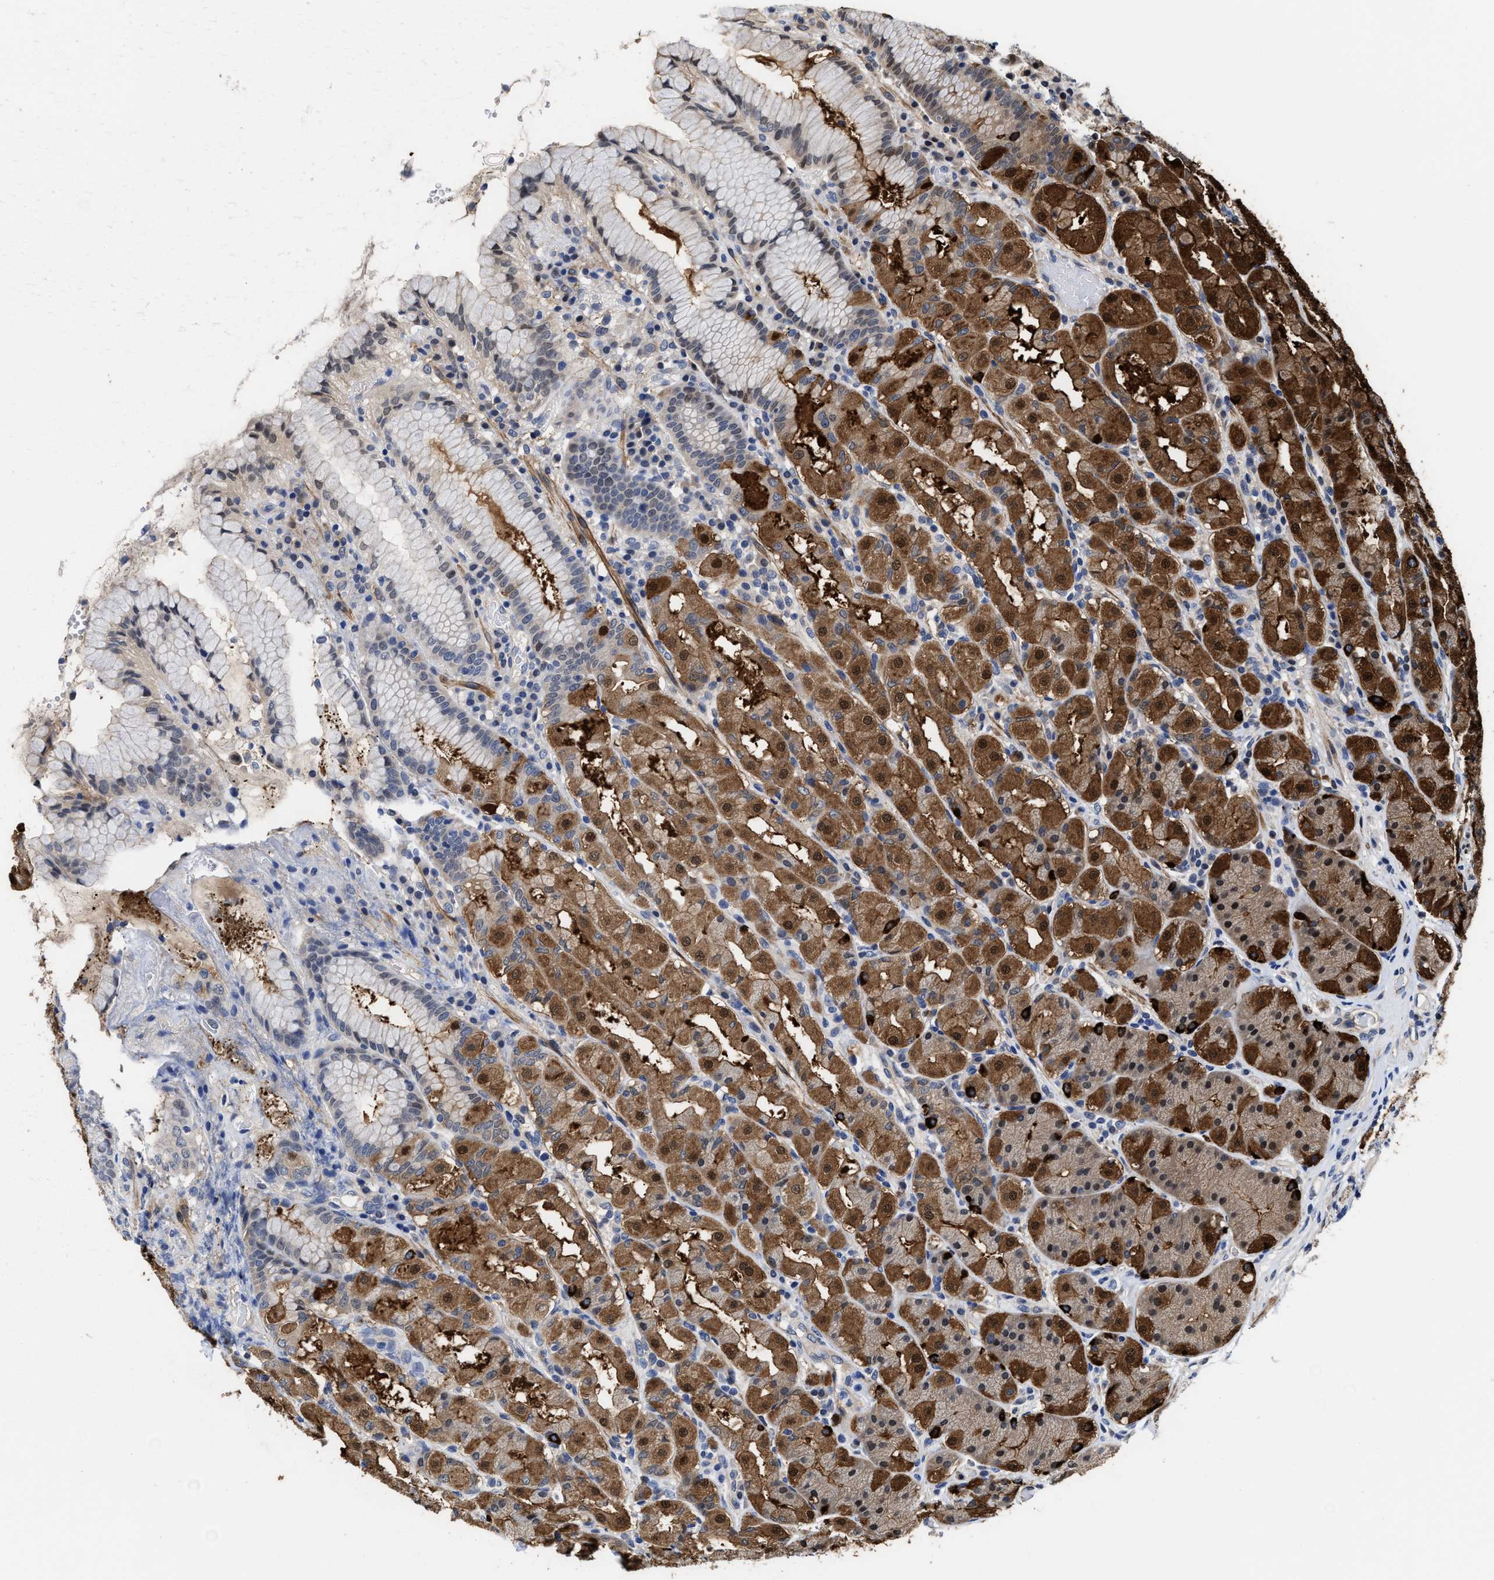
{"staining": {"intensity": "strong", "quantity": "25%-75%", "location": "cytoplasmic/membranous,nuclear"}, "tissue": "stomach", "cell_type": "Glandular cells", "image_type": "normal", "snomed": [{"axis": "morphology", "description": "Normal tissue, NOS"}, {"axis": "topography", "description": "Stomach"}, {"axis": "topography", "description": "Stomach, lower"}], "caption": "Immunohistochemical staining of normal stomach shows 25%-75% levels of strong cytoplasmic/membranous,nuclear protein expression in about 25%-75% of glandular cells. (IHC, brightfield microscopy, high magnification).", "gene": "KIF12", "patient": {"sex": "female", "age": 56}}